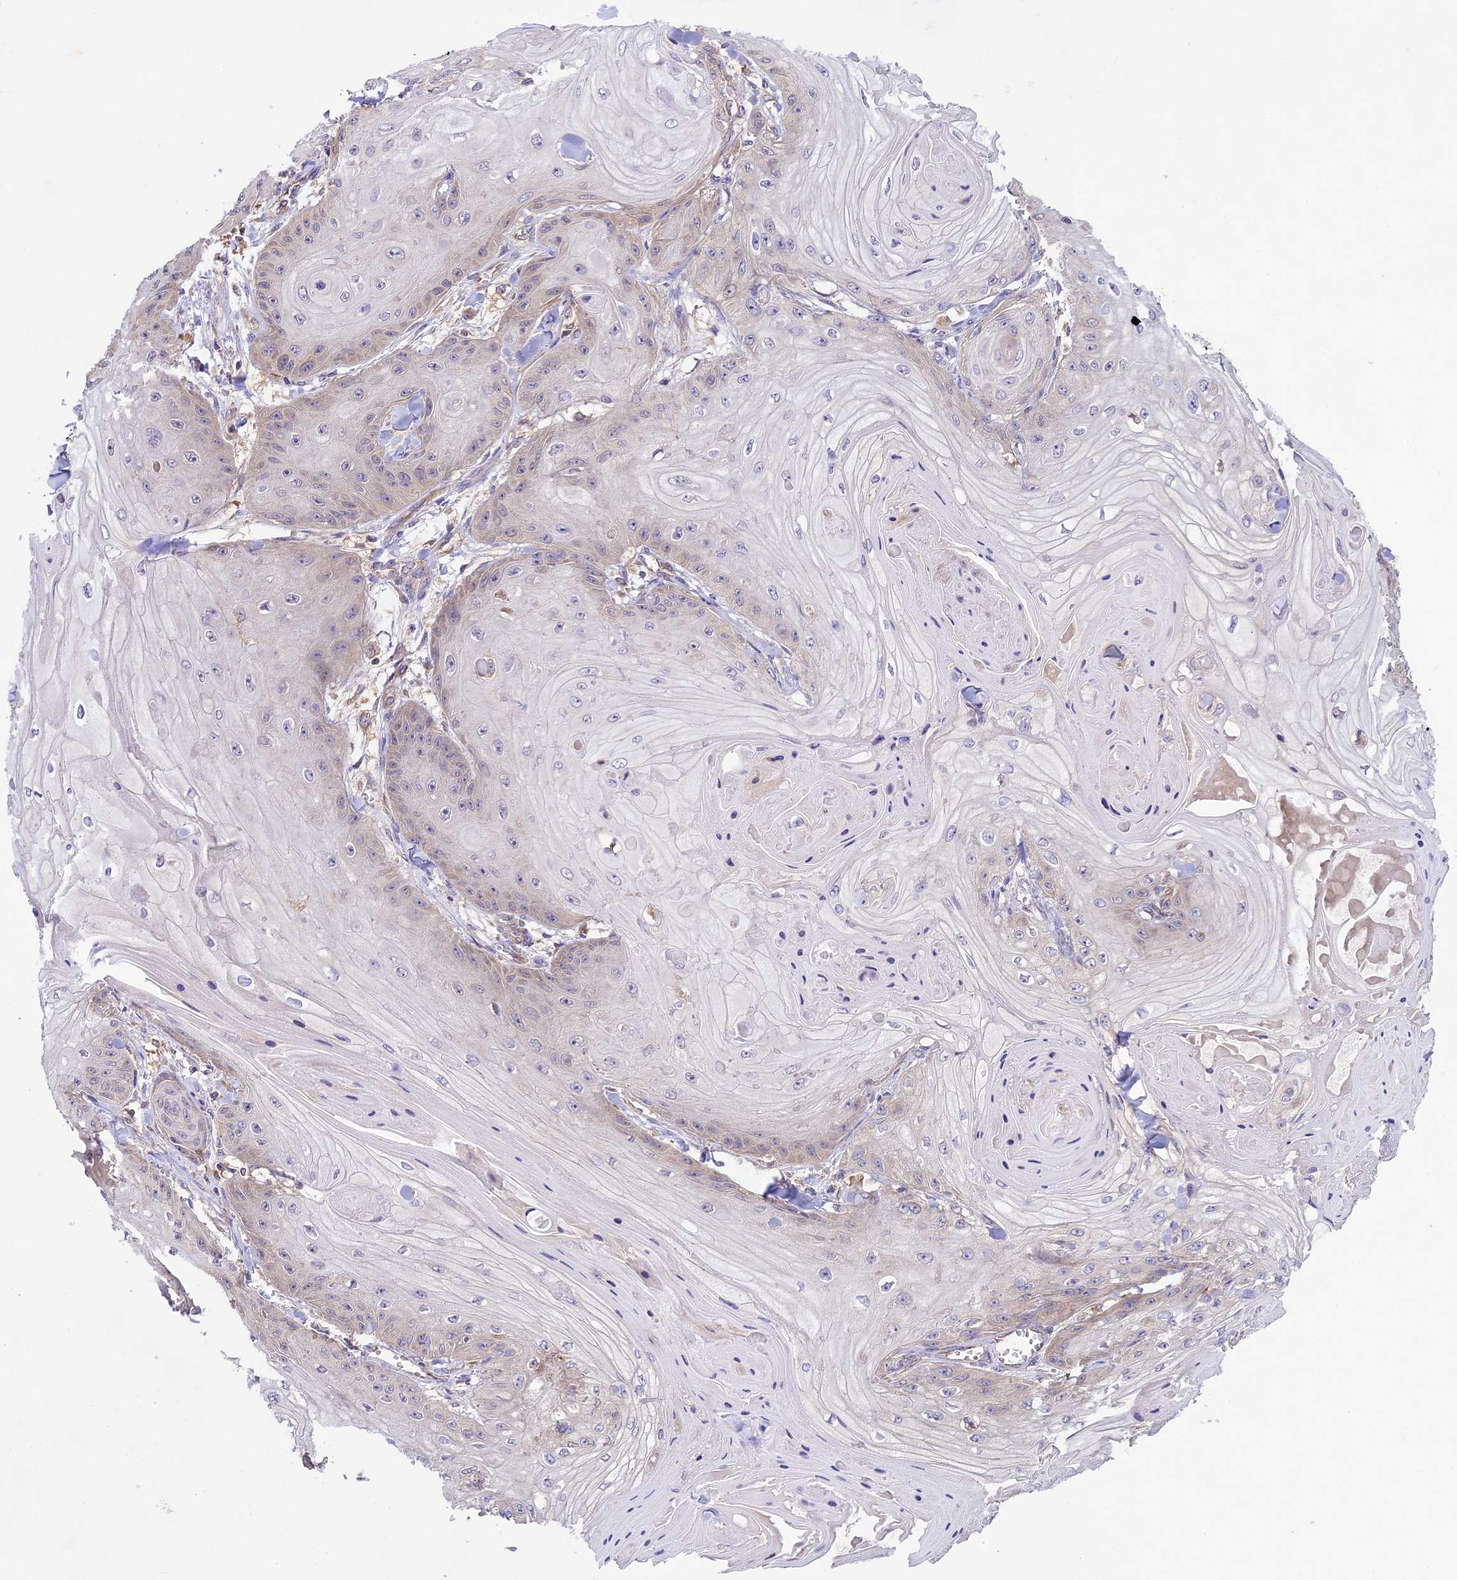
{"staining": {"intensity": "negative", "quantity": "none", "location": "none"}, "tissue": "skin cancer", "cell_type": "Tumor cells", "image_type": "cancer", "snomed": [{"axis": "morphology", "description": "Squamous cell carcinoma, NOS"}, {"axis": "topography", "description": "Skin"}], "caption": "Immunohistochemical staining of human squamous cell carcinoma (skin) demonstrates no significant positivity in tumor cells. The staining is performed using DAB (3,3'-diaminobenzidine) brown chromogen with nuclei counter-stained in using hematoxylin.", "gene": "WDR88", "patient": {"sex": "male", "age": 74}}